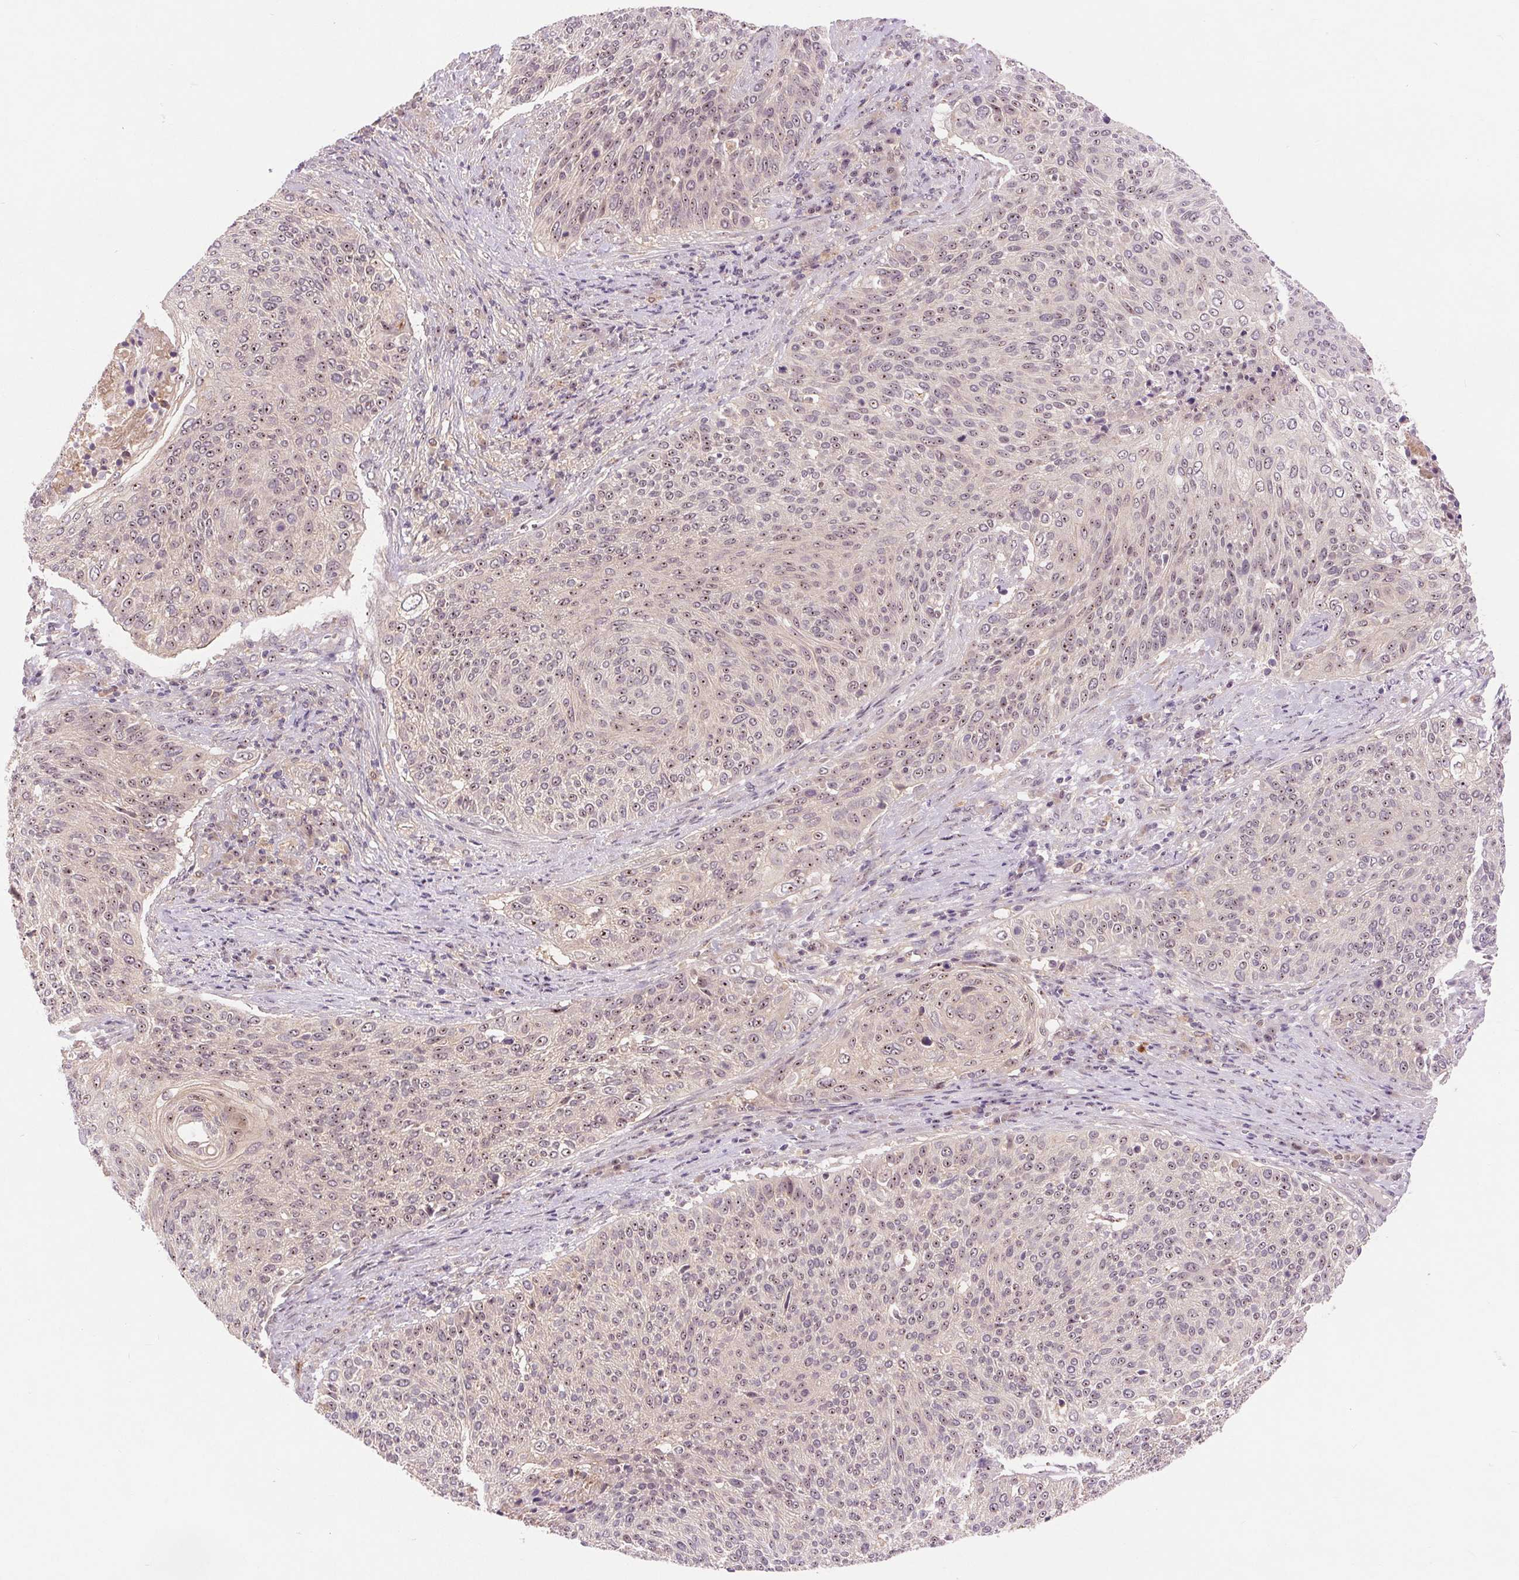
{"staining": {"intensity": "weak", "quantity": "25%-75%", "location": "nuclear"}, "tissue": "cervical cancer", "cell_type": "Tumor cells", "image_type": "cancer", "snomed": [{"axis": "morphology", "description": "Squamous cell carcinoma, NOS"}, {"axis": "topography", "description": "Cervix"}], "caption": "High-magnification brightfield microscopy of cervical cancer (squamous cell carcinoma) stained with DAB (brown) and counterstained with hematoxylin (blue). tumor cells exhibit weak nuclear expression is appreciated in about25%-75% of cells. (brown staining indicates protein expression, while blue staining denotes nuclei).", "gene": "RANBP3L", "patient": {"sex": "female", "age": 31}}